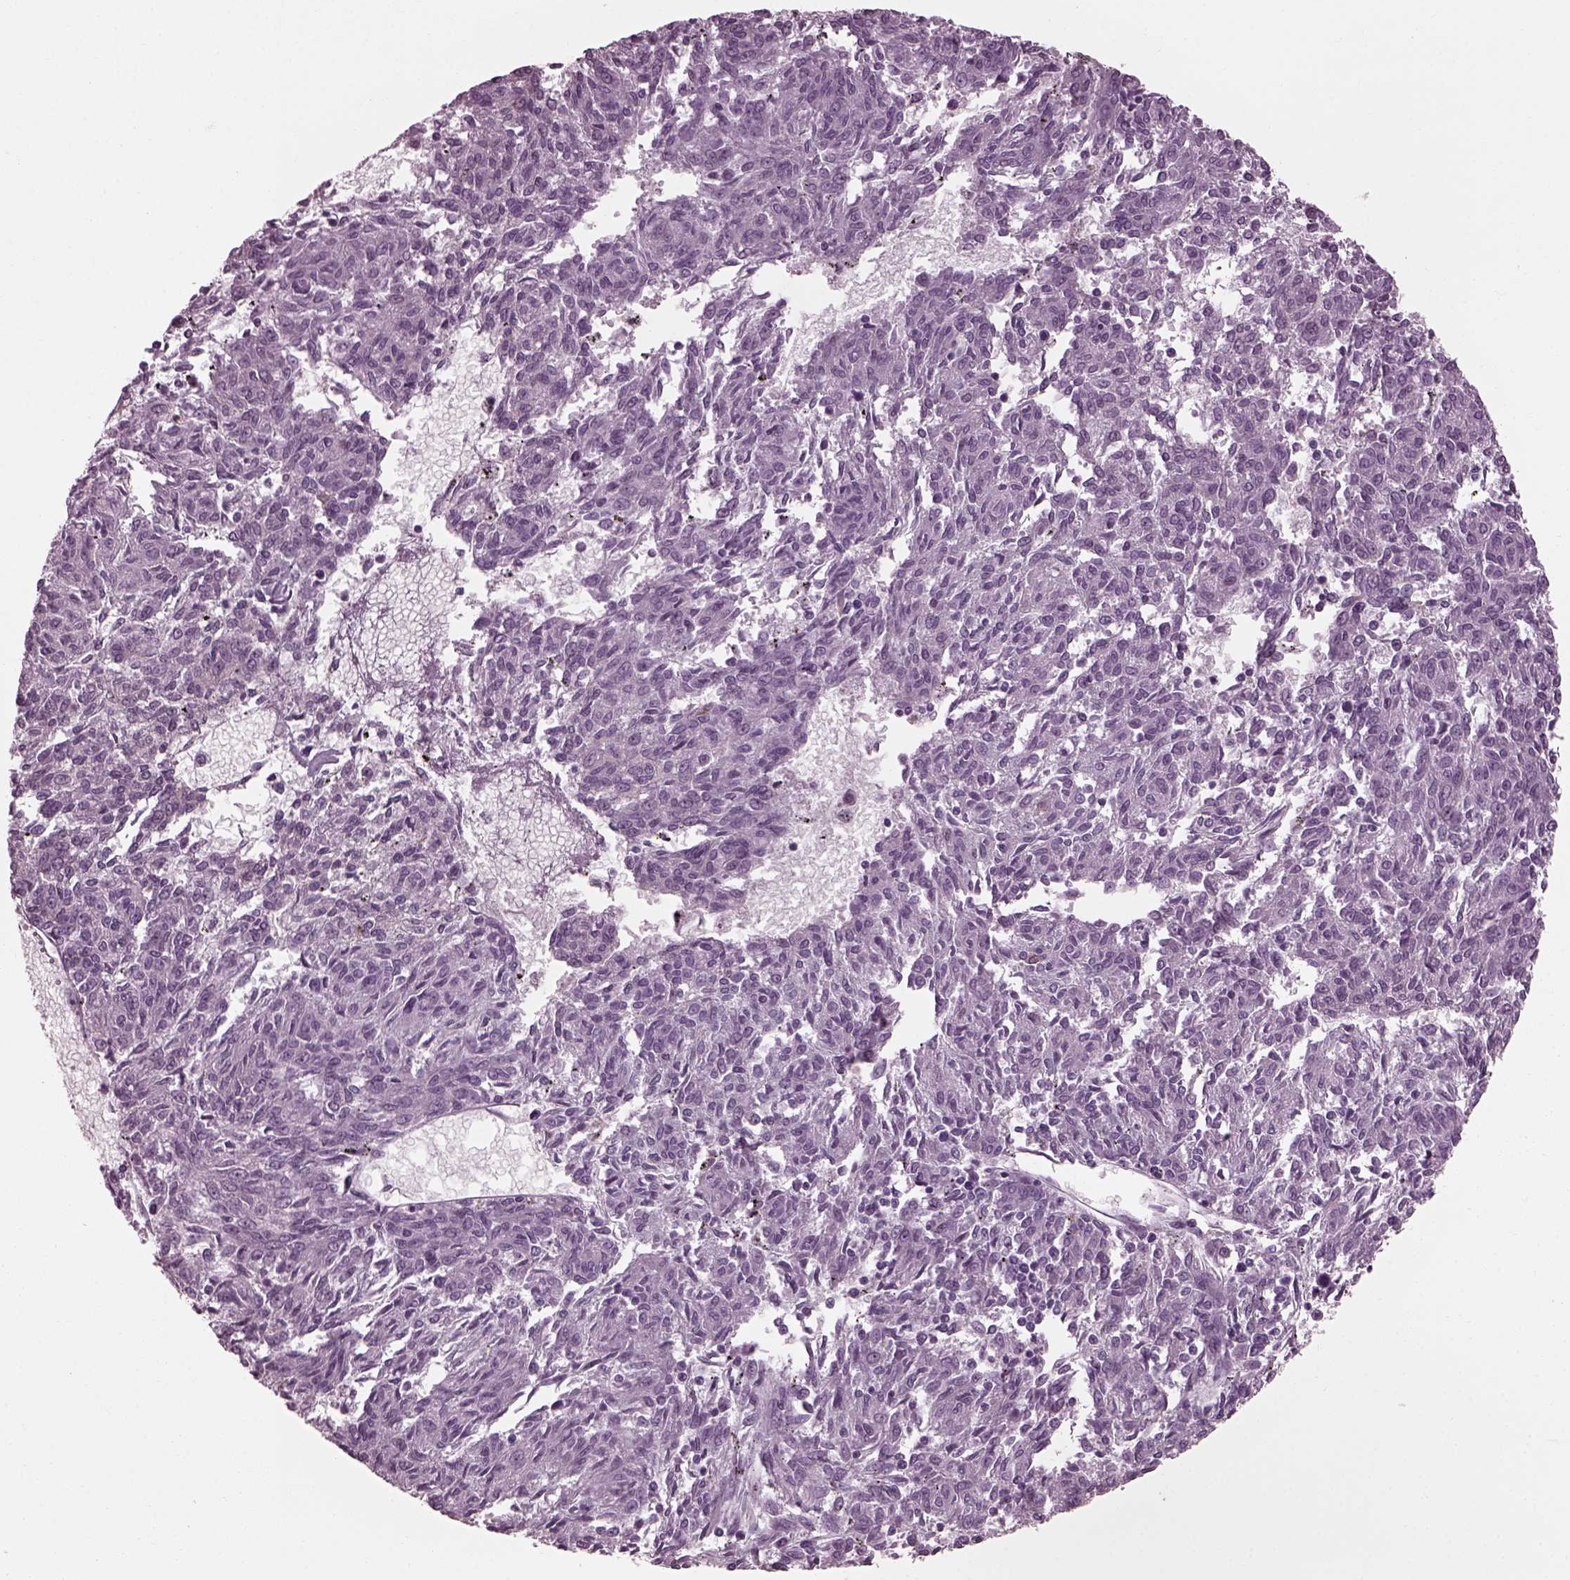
{"staining": {"intensity": "negative", "quantity": "none", "location": "none"}, "tissue": "melanoma", "cell_type": "Tumor cells", "image_type": "cancer", "snomed": [{"axis": "morphology", "description": "Malignant melanoma, NOS"}, {"axis": "topography", "description": "Skin"}], "caption": "This is an immunohistochemistry (IHC) histopathology image of human malignant melanoma. There is no expression in tumor cells.", "gene": "CABP5", "patient": {"sex": "female", "age": 72}}